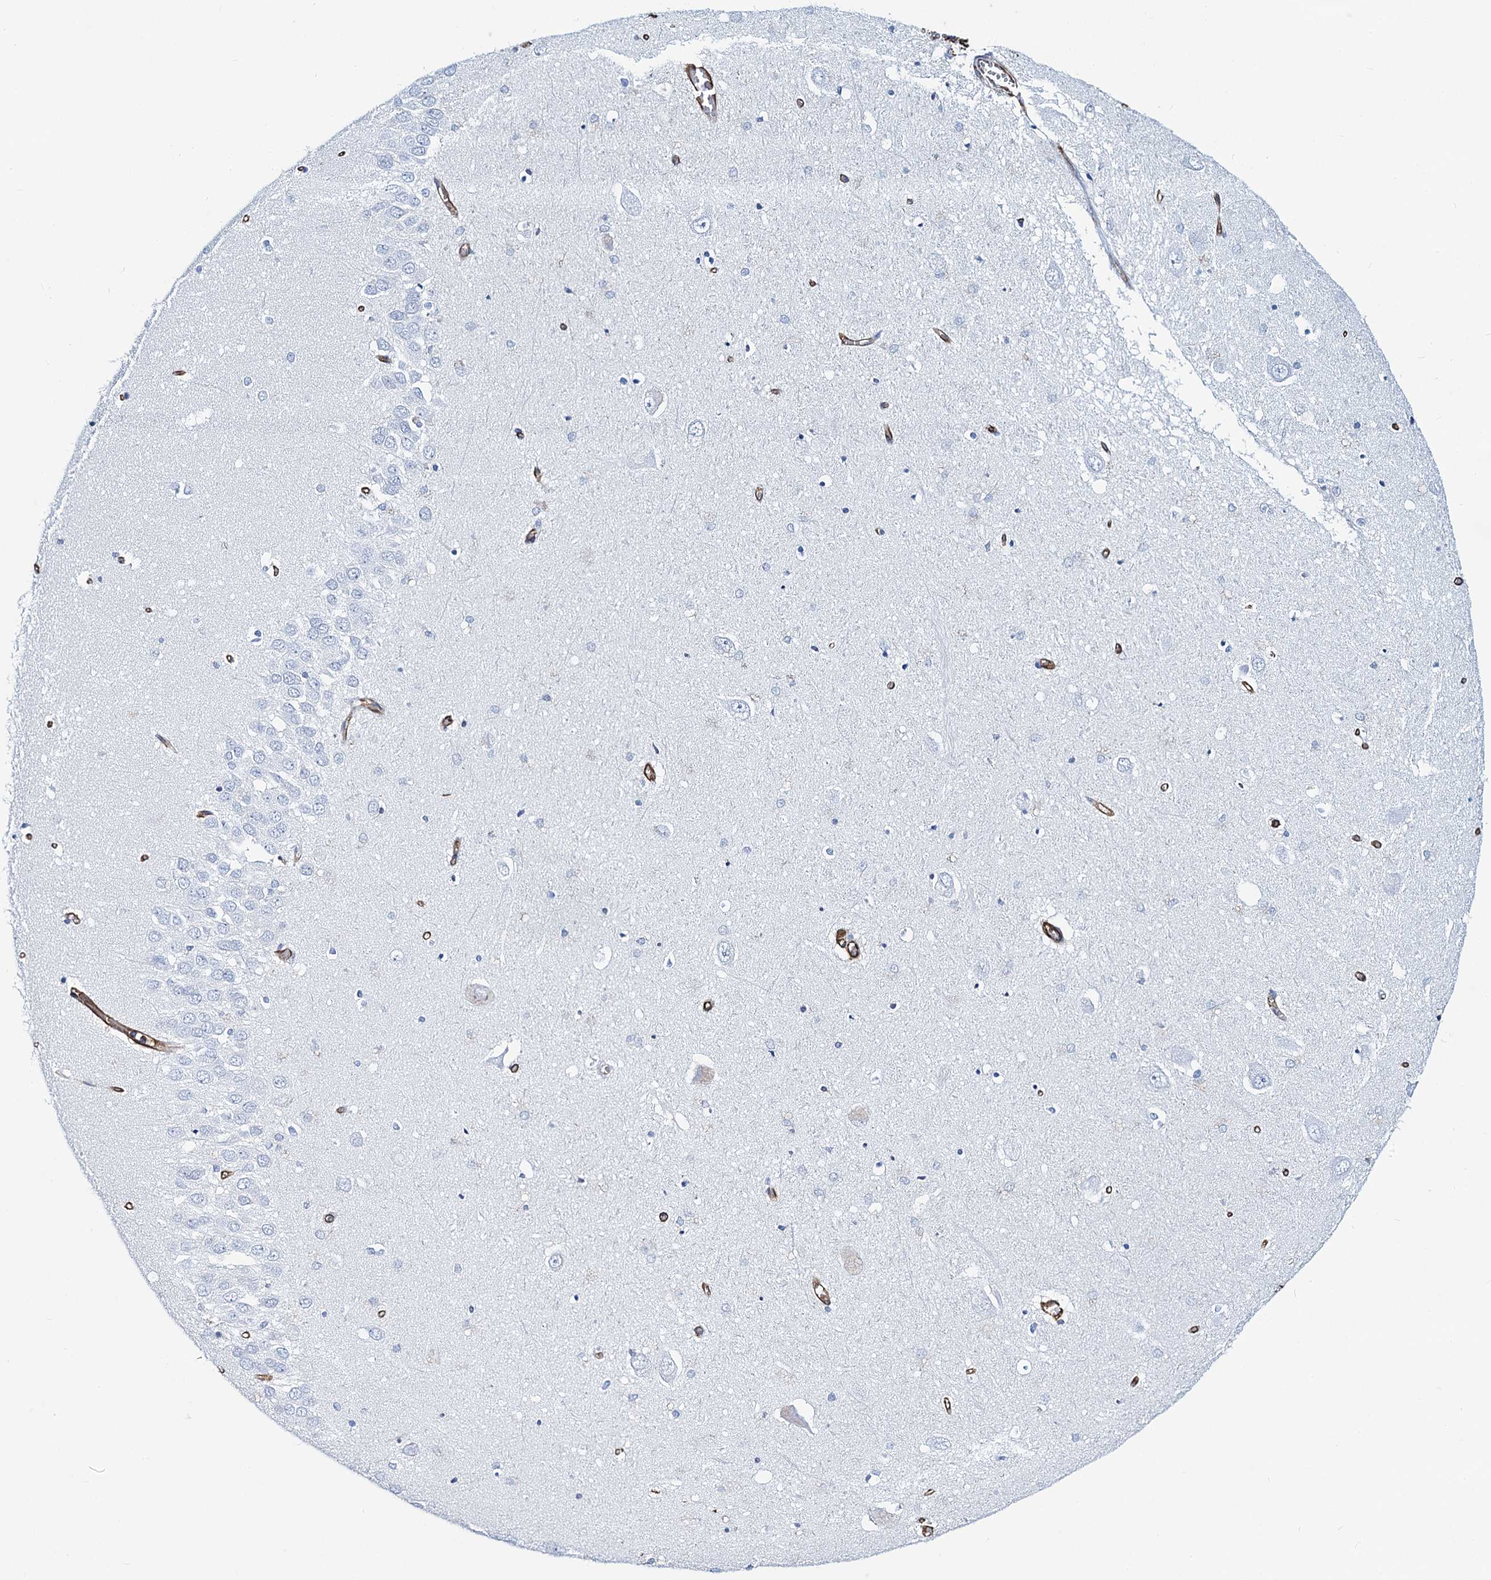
{"staining": {"intensity": "negative", "quantity": "none", "location": "none"}, "tissue": "hippocampus", "cell_type": "Glial cells", "image_type": "normal", "snomed": [{"axis": "morphology", "description": "Normal tissue, NOS"}, {"axis": "topography", "description": "Hippocampus"}], "caption": "High magnification brightfield microscopy of normal hippocampus stained with DAB (3,3'-diaminobenzidine) (brown) and counterstained with hematoxylin (blue): glial cells show no significant expression. (DAB (3,3'-diaminobenzidine) immunohistochemistry (IHC), high magnification).", "gene": "PGM2", "patient": {"sex": "male", "age": 70}}